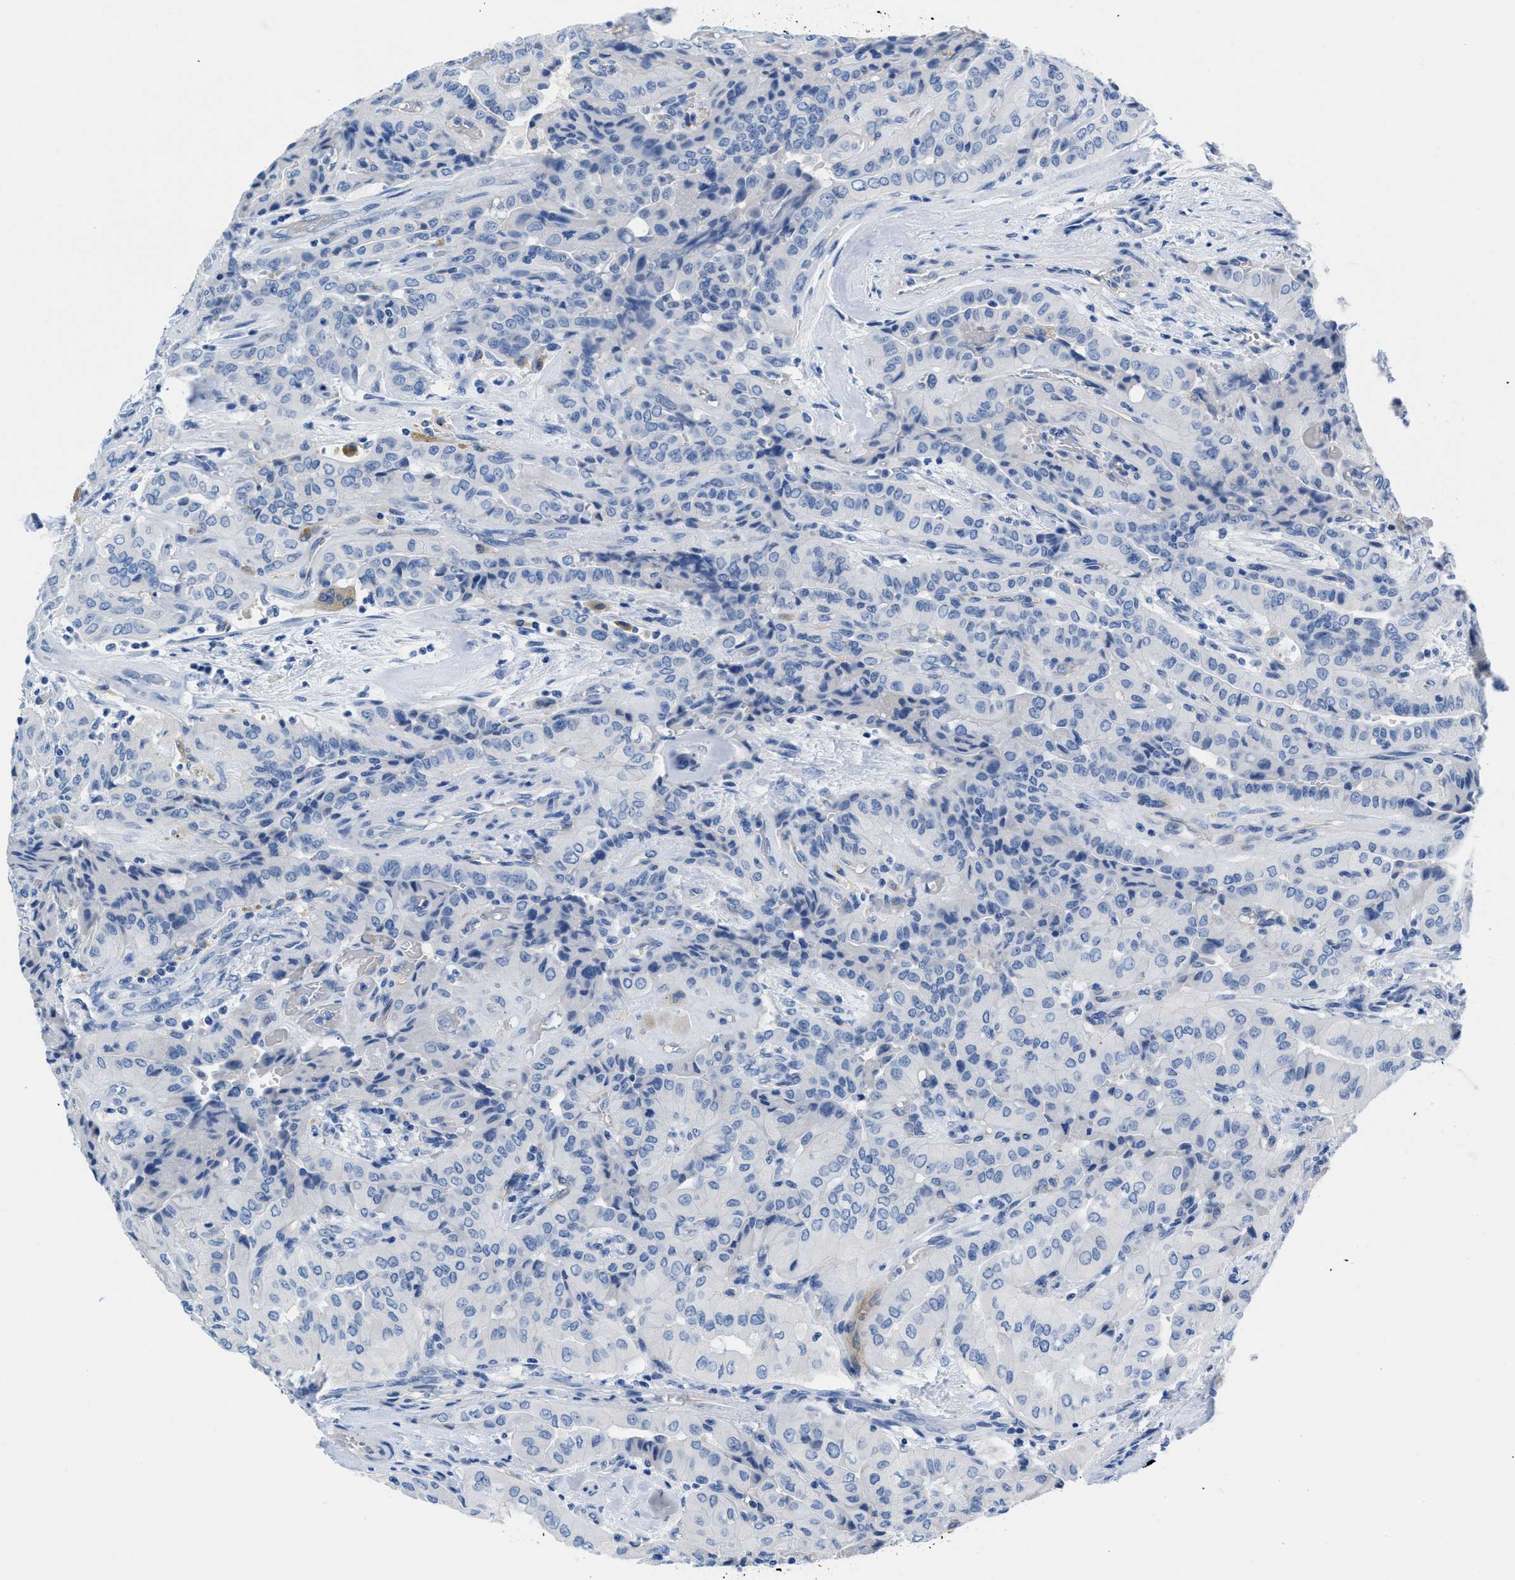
{"staining": {"intensity": "negative", "quantity": "none", "location": "none"}, "tissue": "thyroid cancer", "cell_type": "Tumor cells", "image_type": "cancer", "snomed": [{"axis": "morphology", "description": "Papillary adenocarcinoma, NOS"}, {"axis": "topography", "description": "Thyroid gland"}], "caption": "A high-resolution histopathology image shows IHC staining of thyroid cancer (papillary adenocarcinoma), which reveals no significant positivity in tumor cells. (Stains: DAB immunohistochemistry (IHC) with hematoxylin counter stain, Microscopy: brightfield microscopy at high magnification).", "gene": "SLFN13", "patient": {"sex": "female", "age": 59}}